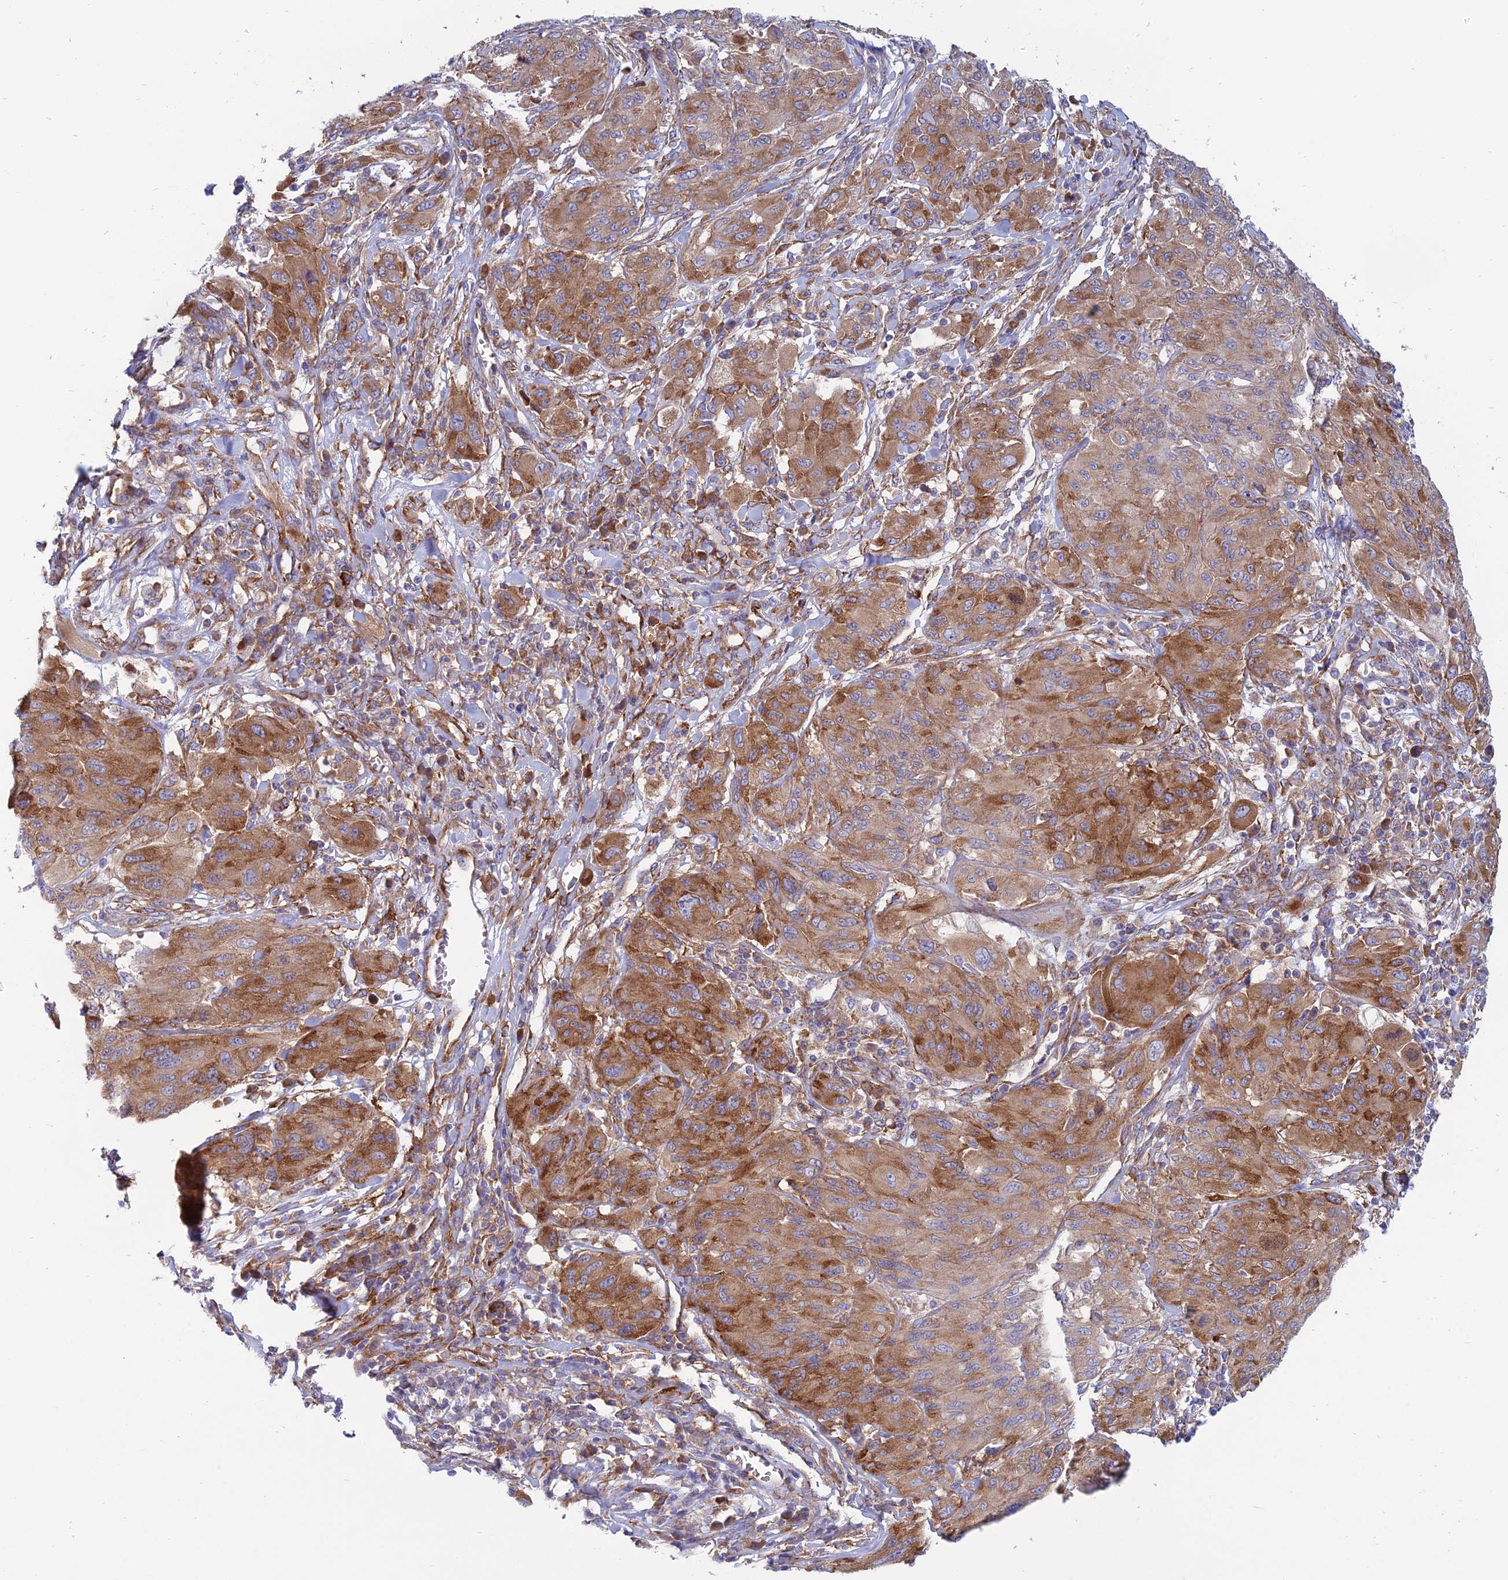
{"staining": {"intensity": "strong", "quantity": "25%-75%", "location": "cytoplasmic/membranous"}, "tissue": "melanoma", "cell_type": "Tumor cells", "image_type": "cancer", "snomed": [{"axis": "morphology", "description": "Malignant melanoma, NOS"}, {"axis": "topography", "description": "Skin"}], "caption": "The micrograph displays immunohistochemical staining of melanoma. There is strong cytoplasmic/membranous expression is seen in about 25%-75% of tumor cells.", "gene": "TXLNA", "patient": {"sex": "female", "age": 91}}